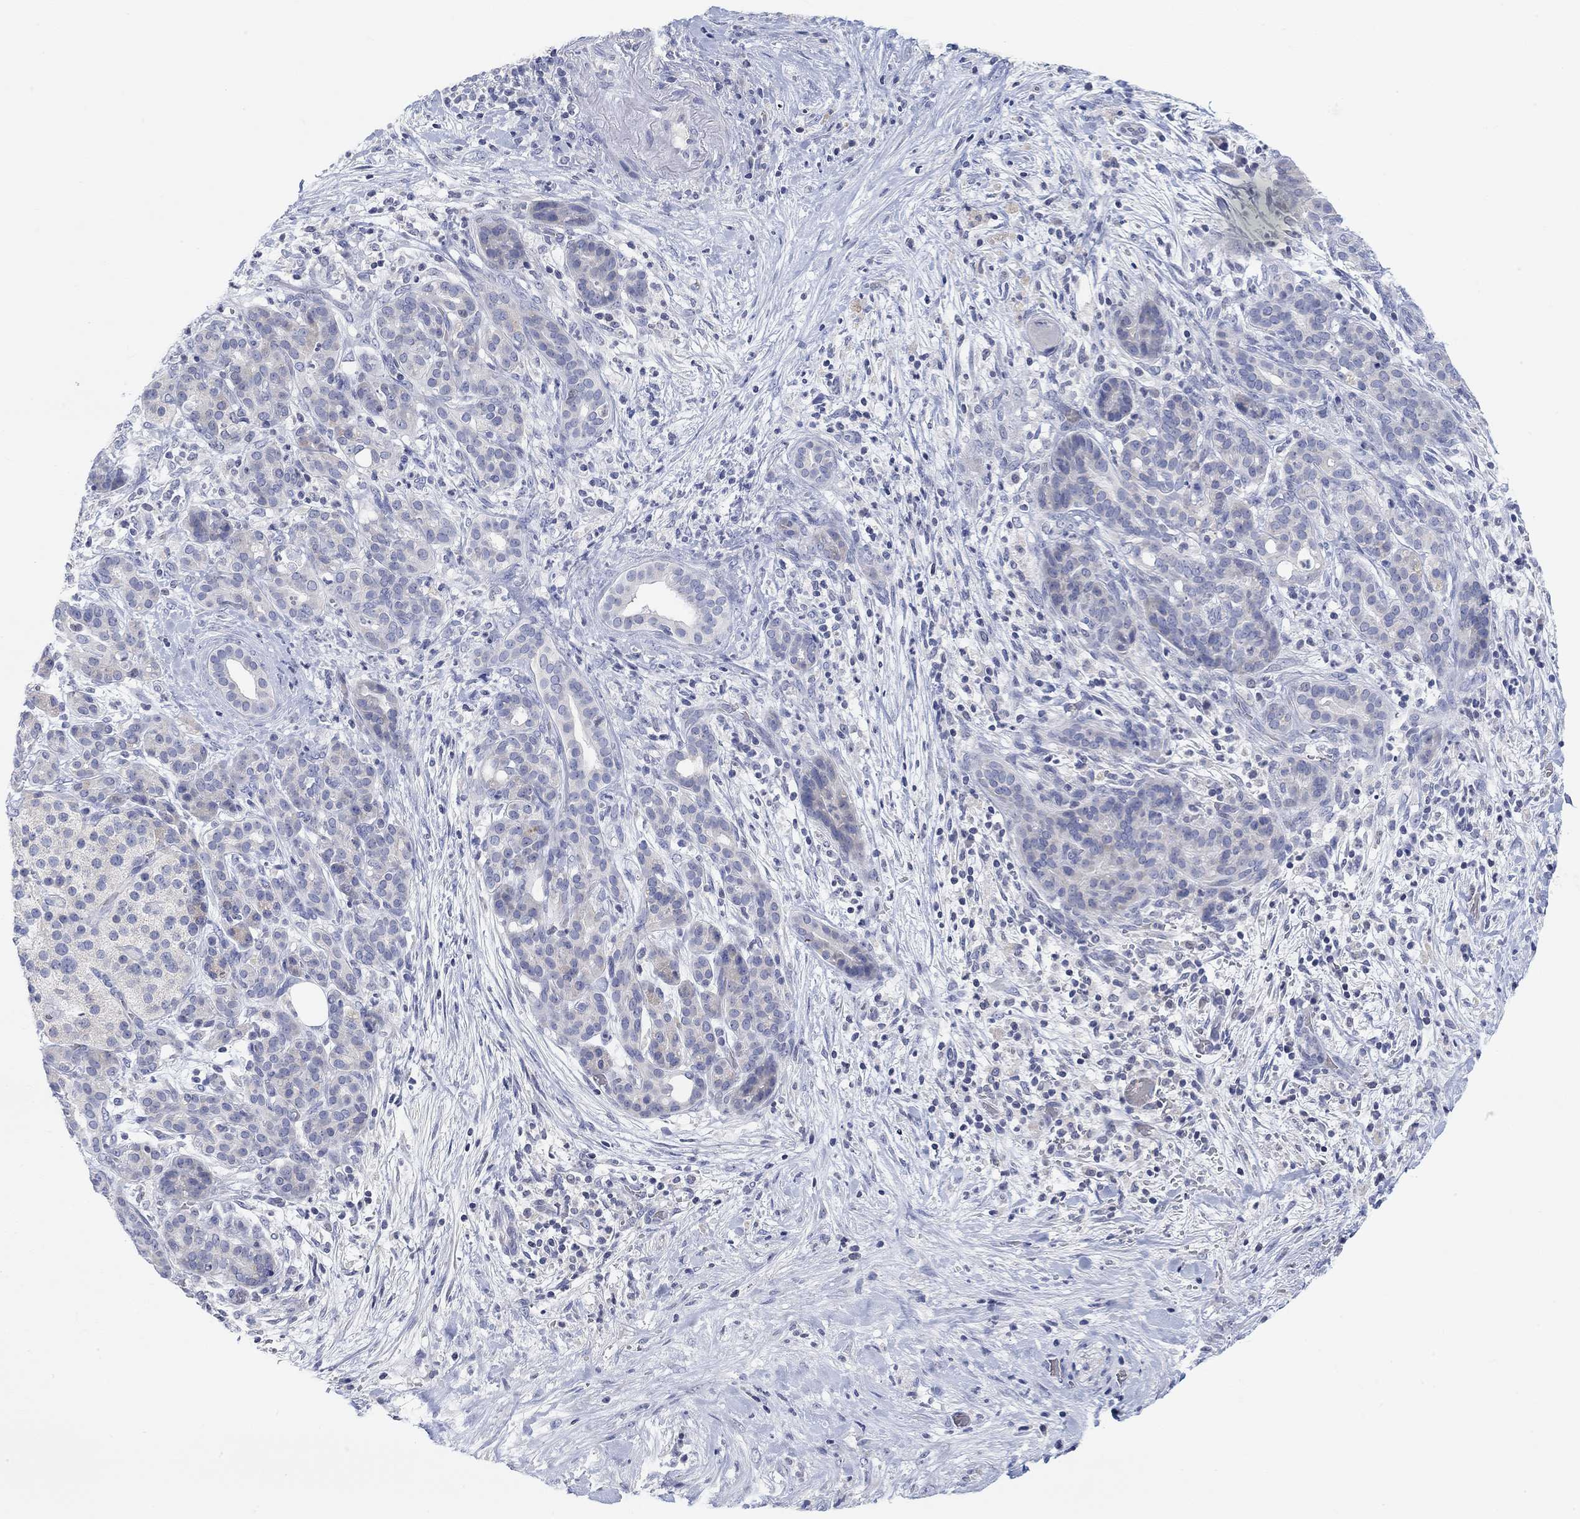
{"staining": {"intensity": "negative", "quantity": "none", "location": "none"}, "tissue": "pancreatic cancer", "cell_type": "Tumor cells", "image_type": "cancer", "snomed": [{"axis": "morphology", "description": "Adenocarcinoma, NOS"}, {"axis": "topography", "description": "Pancreas"}], "caption": "IHC of adenocarcinoma (pancreatic) shows no expression in tumor cells.", "gene": "ATP6V1E2", "patient": {"sex": "male", "age": 44}}